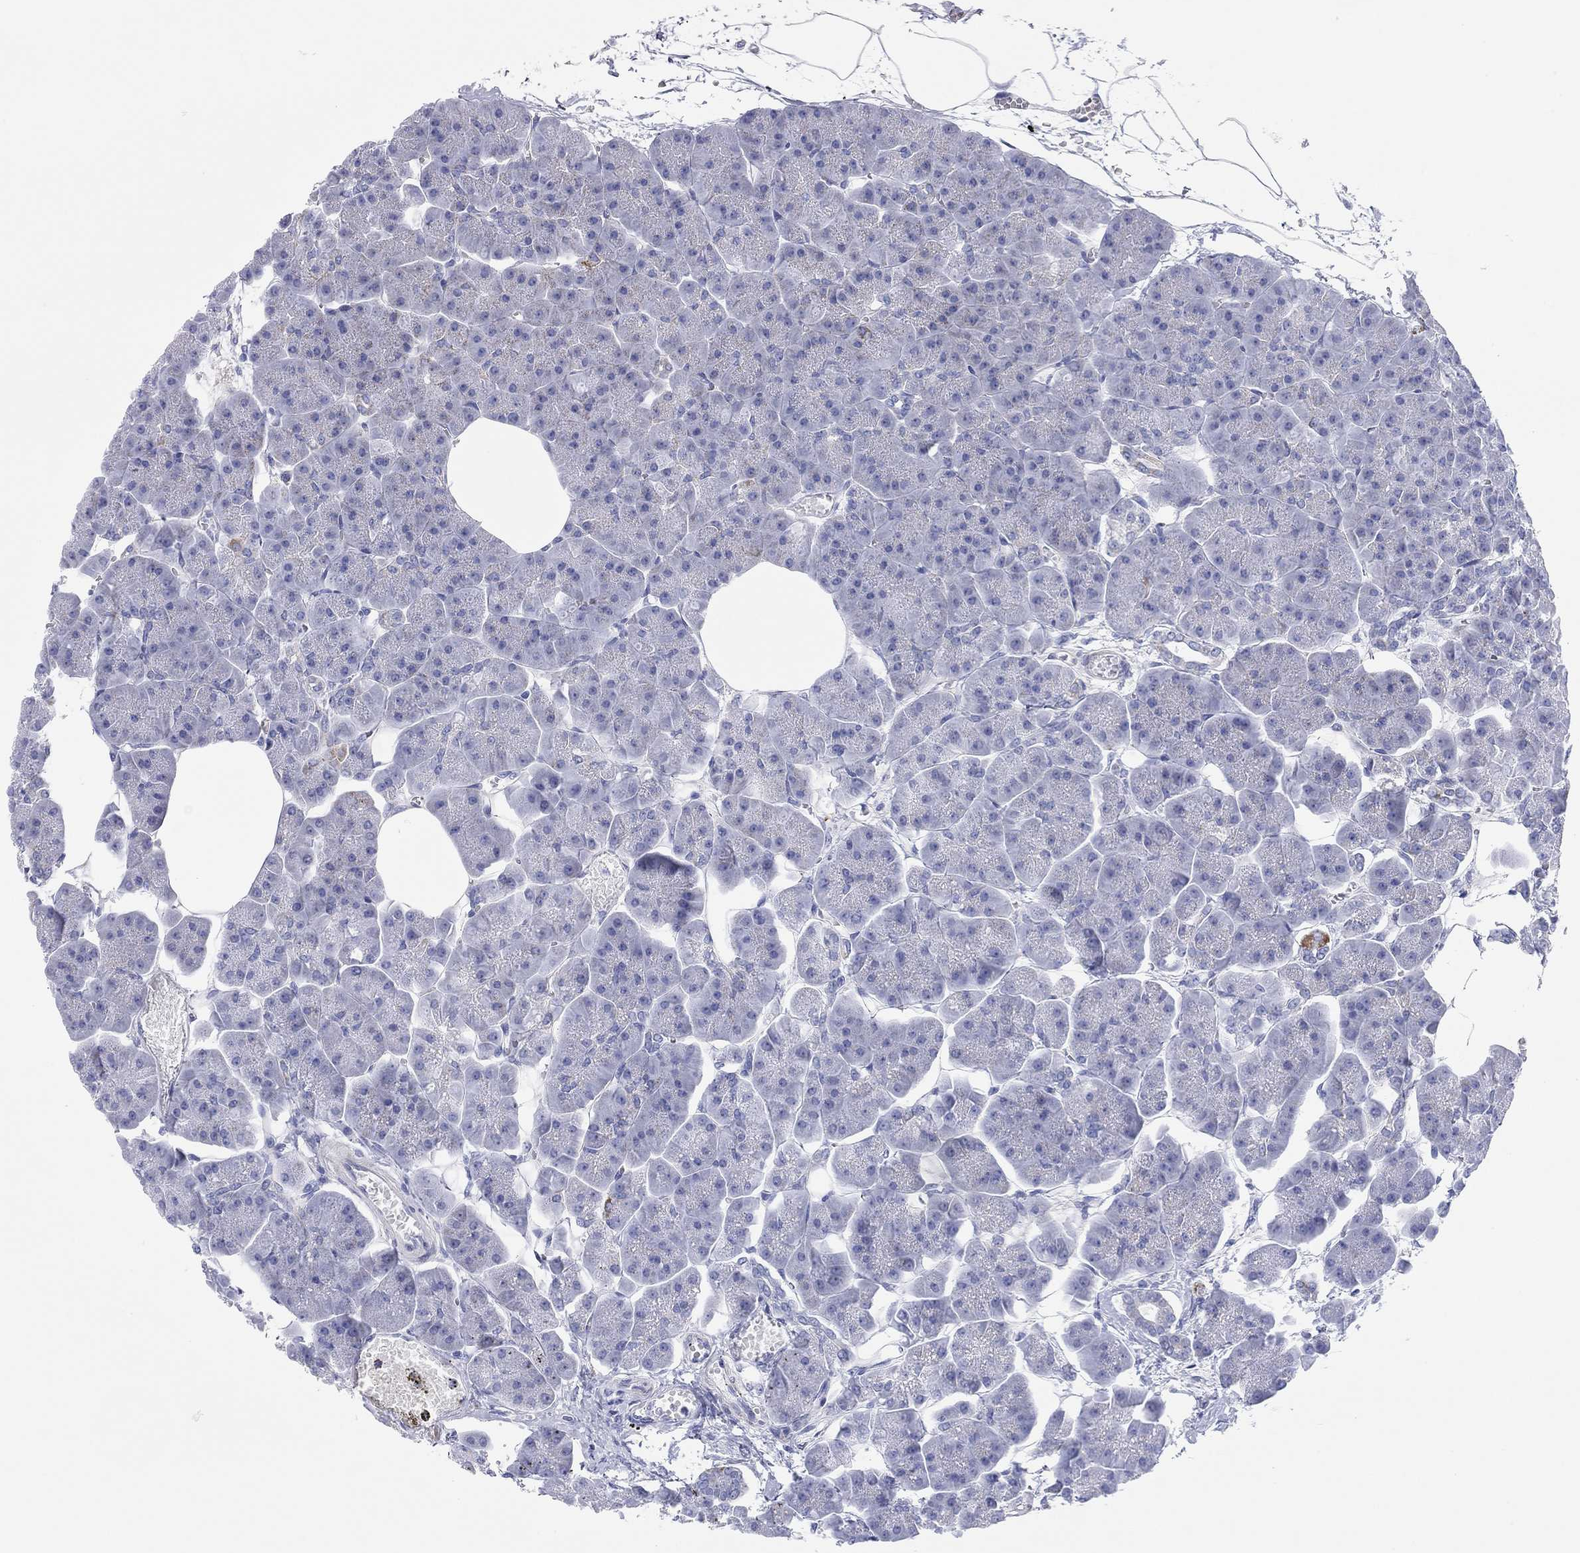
{"staining": {"intensity": "negative", "quantity": "none", "location": "none"}, "tissue": "pancreas", "cell_type": "Exocrine glandular cells", "image_type": "normal", "snomed": [{"axis": "morphology", "description": "Normal tissue, NOS"}, {"axis": "topography", "description": "Adipose tissue"}, {"axis": "topography", "description": "Pancreas"}, {"axis": "topography", "description": "Peripheral nerve tissue"}], "caption": "An immunohistochemistry (IHC) image of normal pancreas is shown. There is no staining in exocrine glandular cells of pancreas. (DAB (3,3'-diaminobenzidine) IHC with hematoxylin counter stain).", "gene": "CHI3L2", "patient": {"sex": "female", "age": 58}}